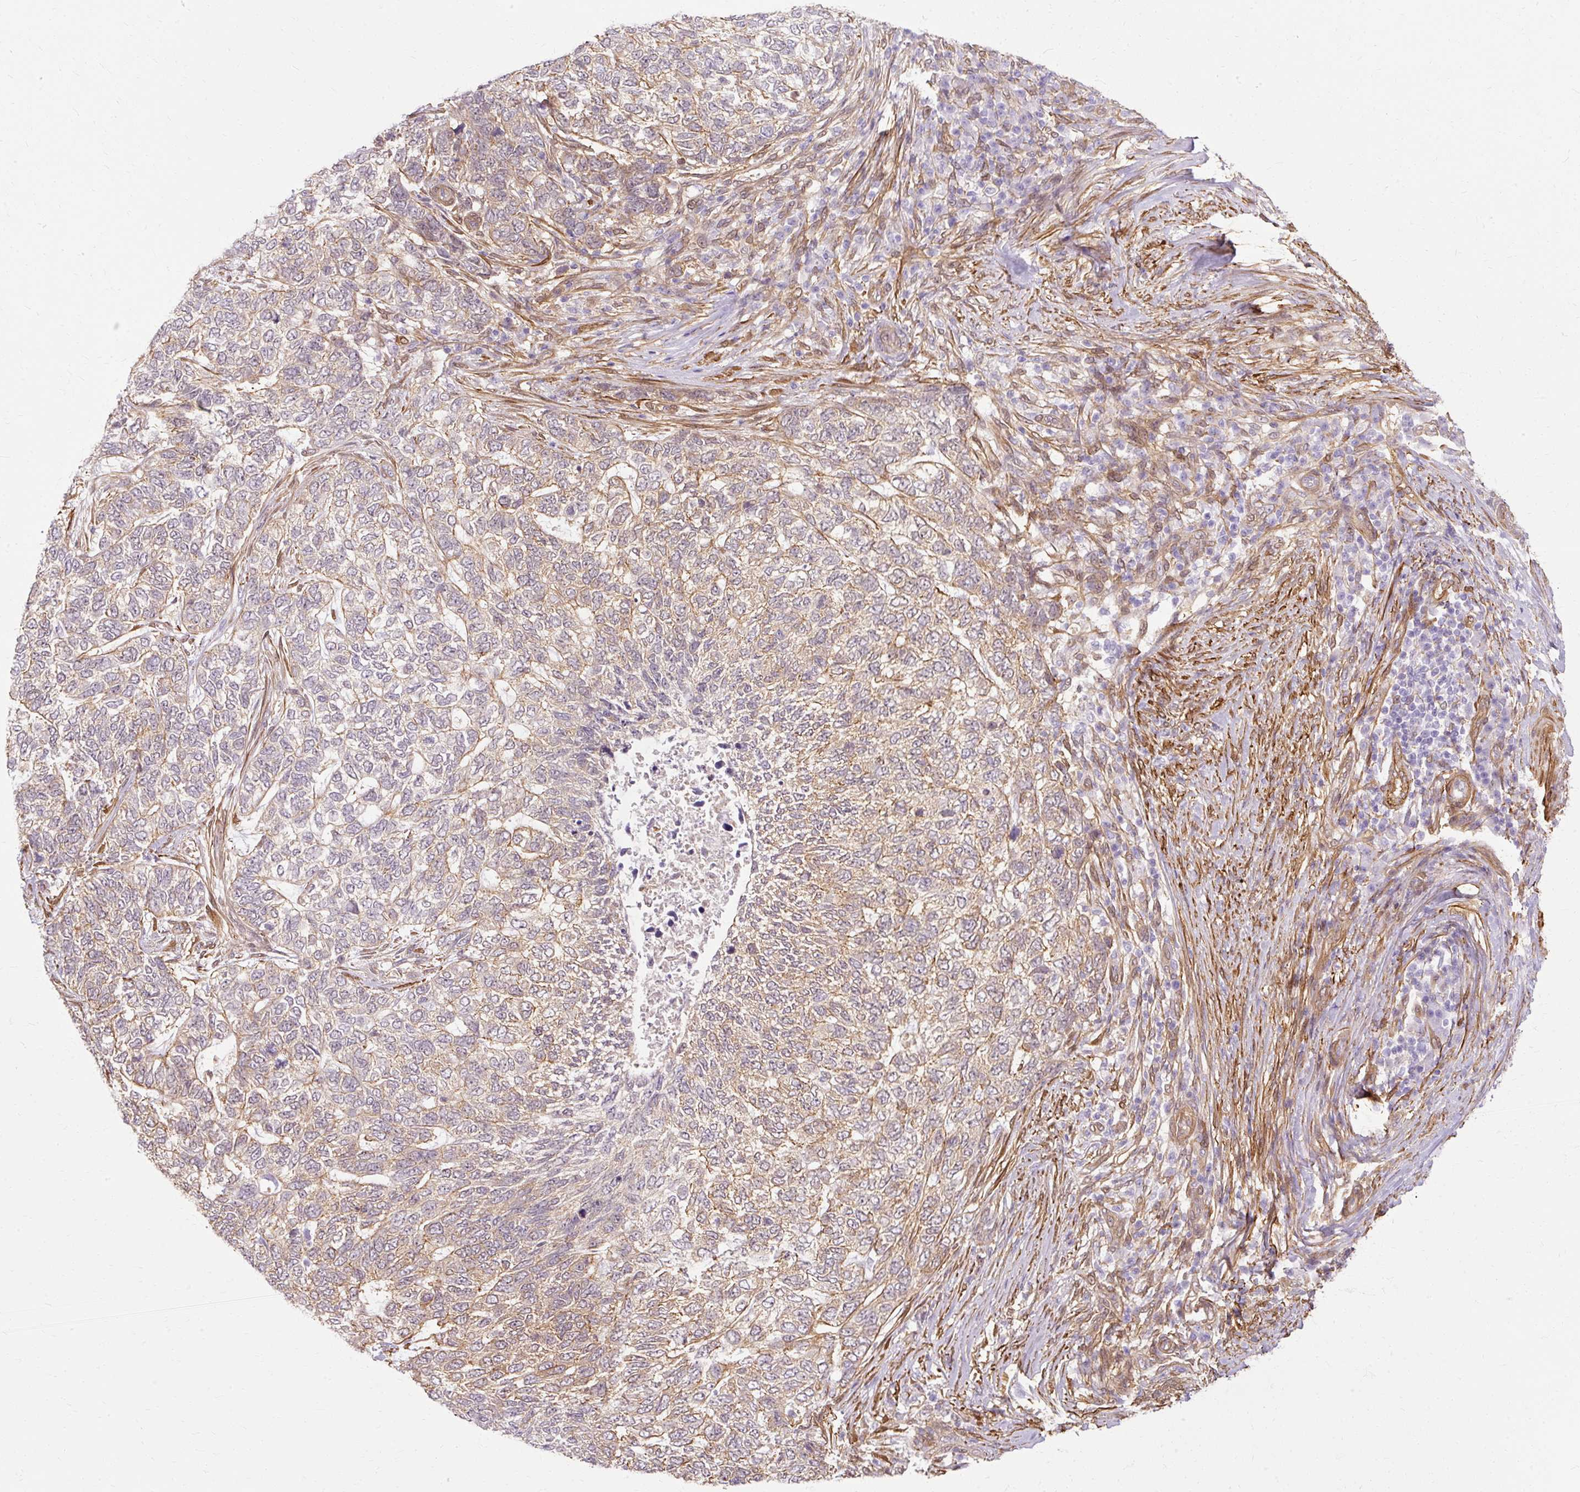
{"staining": {"intensity": "weak", "quantity": "25%-75%", "location": "cytoplasmic/membranous"}, "tissue": "skin cancer", "cell_type": "Tumor cells", "image_type": "cancer", "snomed": [{"axis": "morphology", "description": "Basal cell carcinoma"}, {"axis": "topography", "description": "Skin"}], "caption": "Weak cytoplasmic/membranous protein expression is present in about 25%-75% of tumor cells in skin cancer.", "gene": "CNN3", "patient": {"sex": "female", "age": 65}}